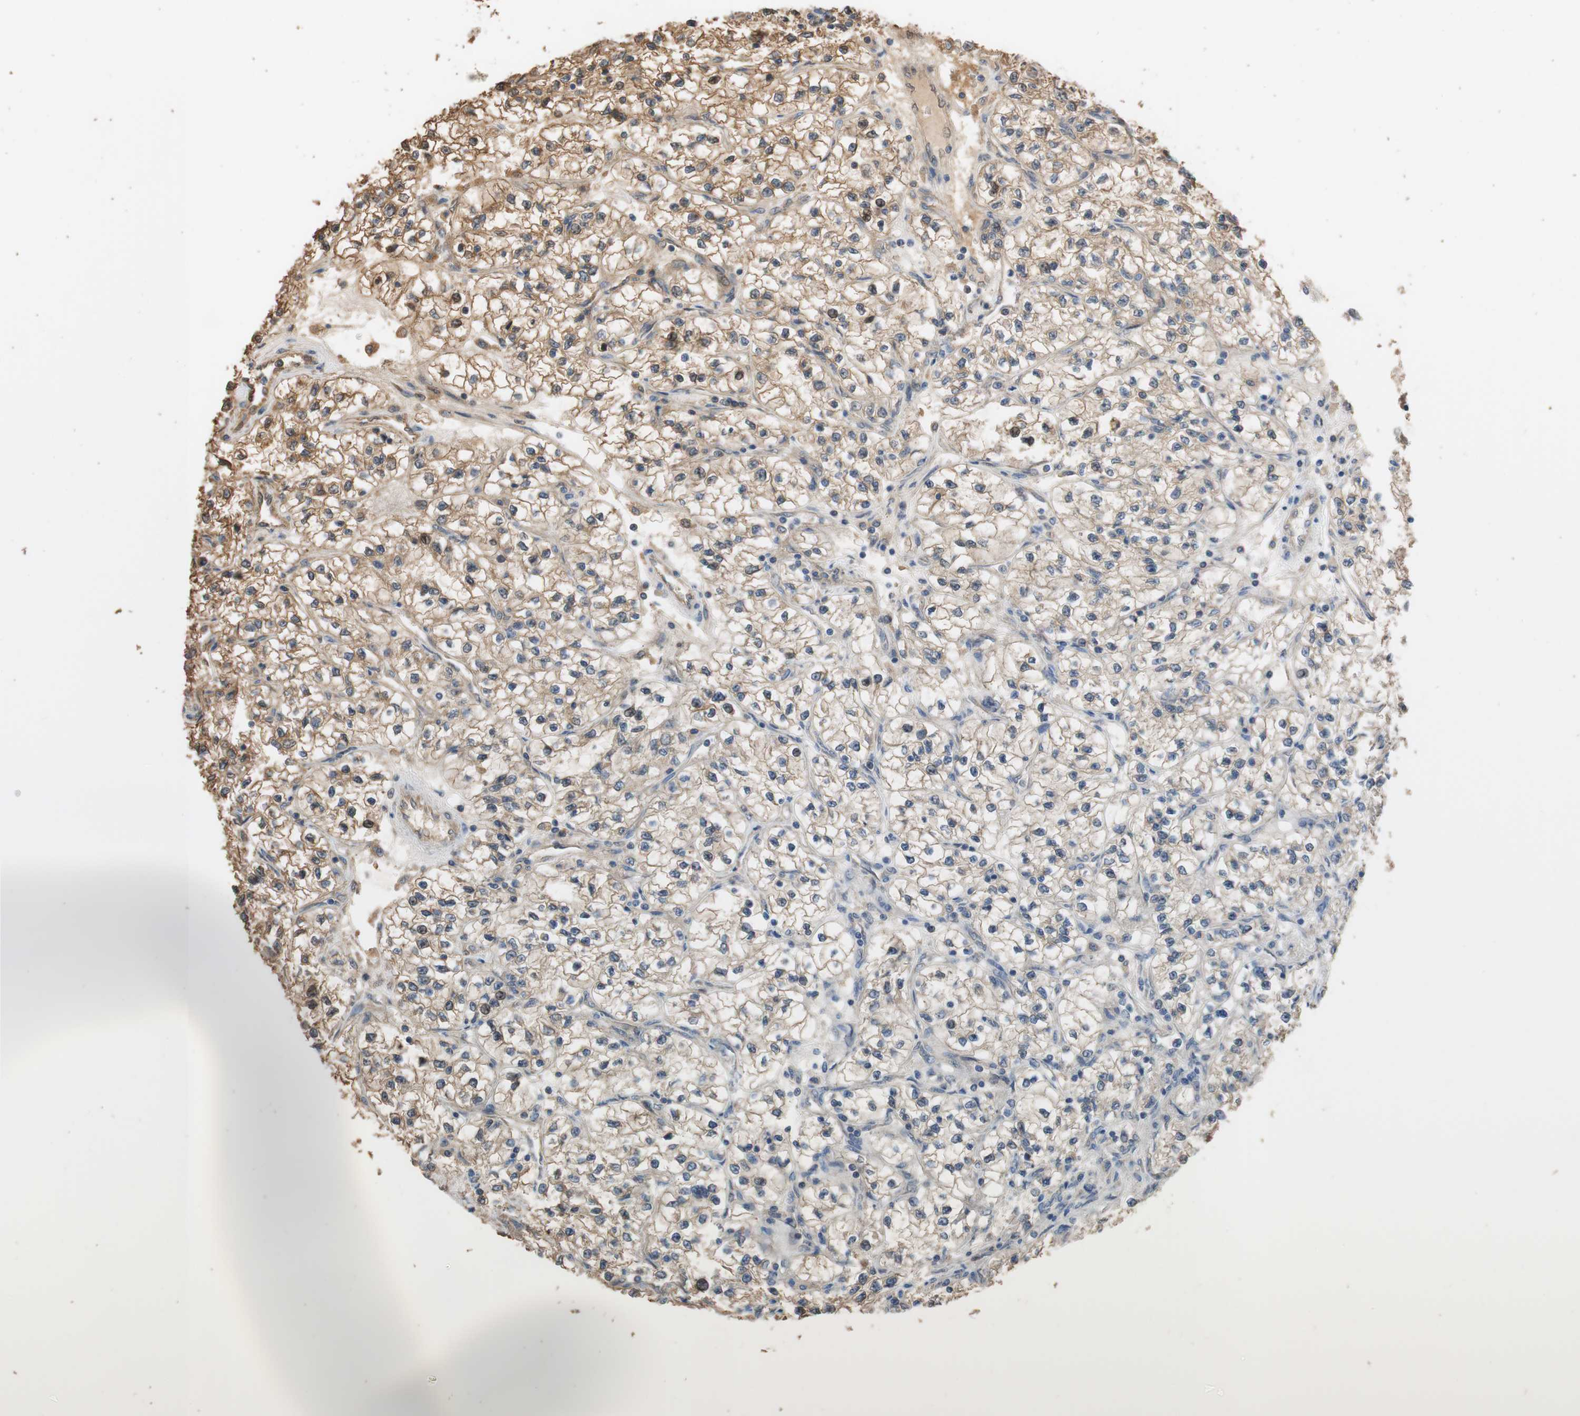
{"staining": {"intensity": "moderate", "quantity": ">75%", "location": "cytoplasmic/membranous"}, "tissue": "renal cancer", "cell_type": "Tumor cells", "image_type": "cancer", "snomed": [{"axis": "morphology", "description": "Adenocarcinoma, NOS"}, {"axis": "topography", "description": "Kidney"}], "caption": "Adenocarcinoma (renal) tissue reveals moderate cytoplasmic/membranous positivity in approximately >75% of tumor cells, visualized by immunohistochemistry. (Brightfield microscopy of DAB IHC at high magnification).", "gene": "ALDH1A2", "patient": {"sex": "female", "age": 57}}